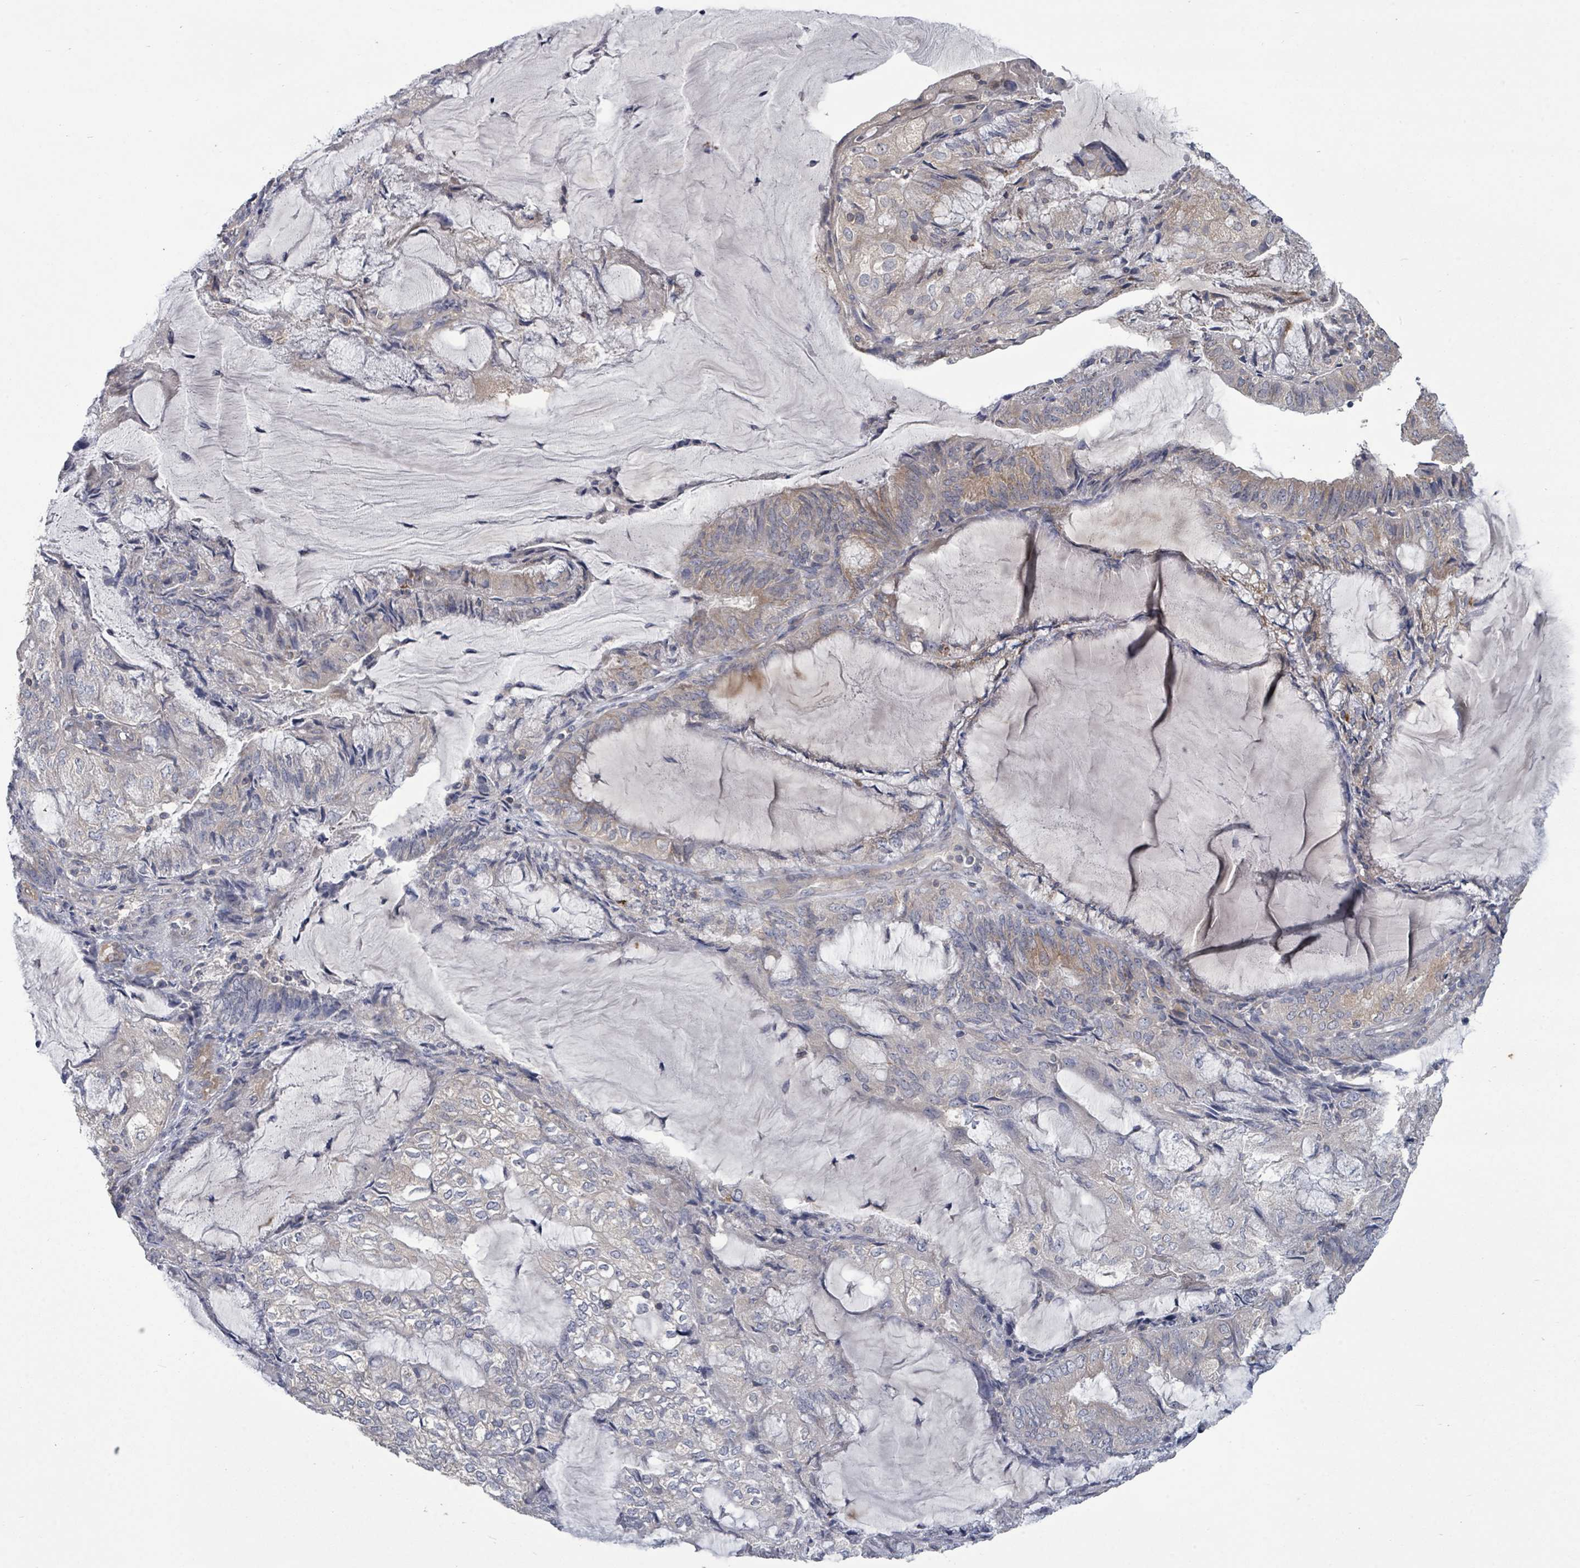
{"staining": {"intensity": "moderate", "quantity": "<25%", "location": "cytoplasmic/membranous"}, "tissue": "endometrial cancer", "cell_type": "Tumor cells", "image_type": "cancer", "snomed": [{"axis": "morphology", "description": "Adenocarcinoma, NOS"}, {"axis": "topography", "description": "Endometrium"}], "caption": "This image exhibits immunohistochemistry (IHC) staining of human endometrial cancer (adenocarcinoma), with low moderate cytoplasmic/membranous positivity in about <25% of tumor cells.", "gene": "SLC9A7", "patient": {"sex": "female", "age": 81}}